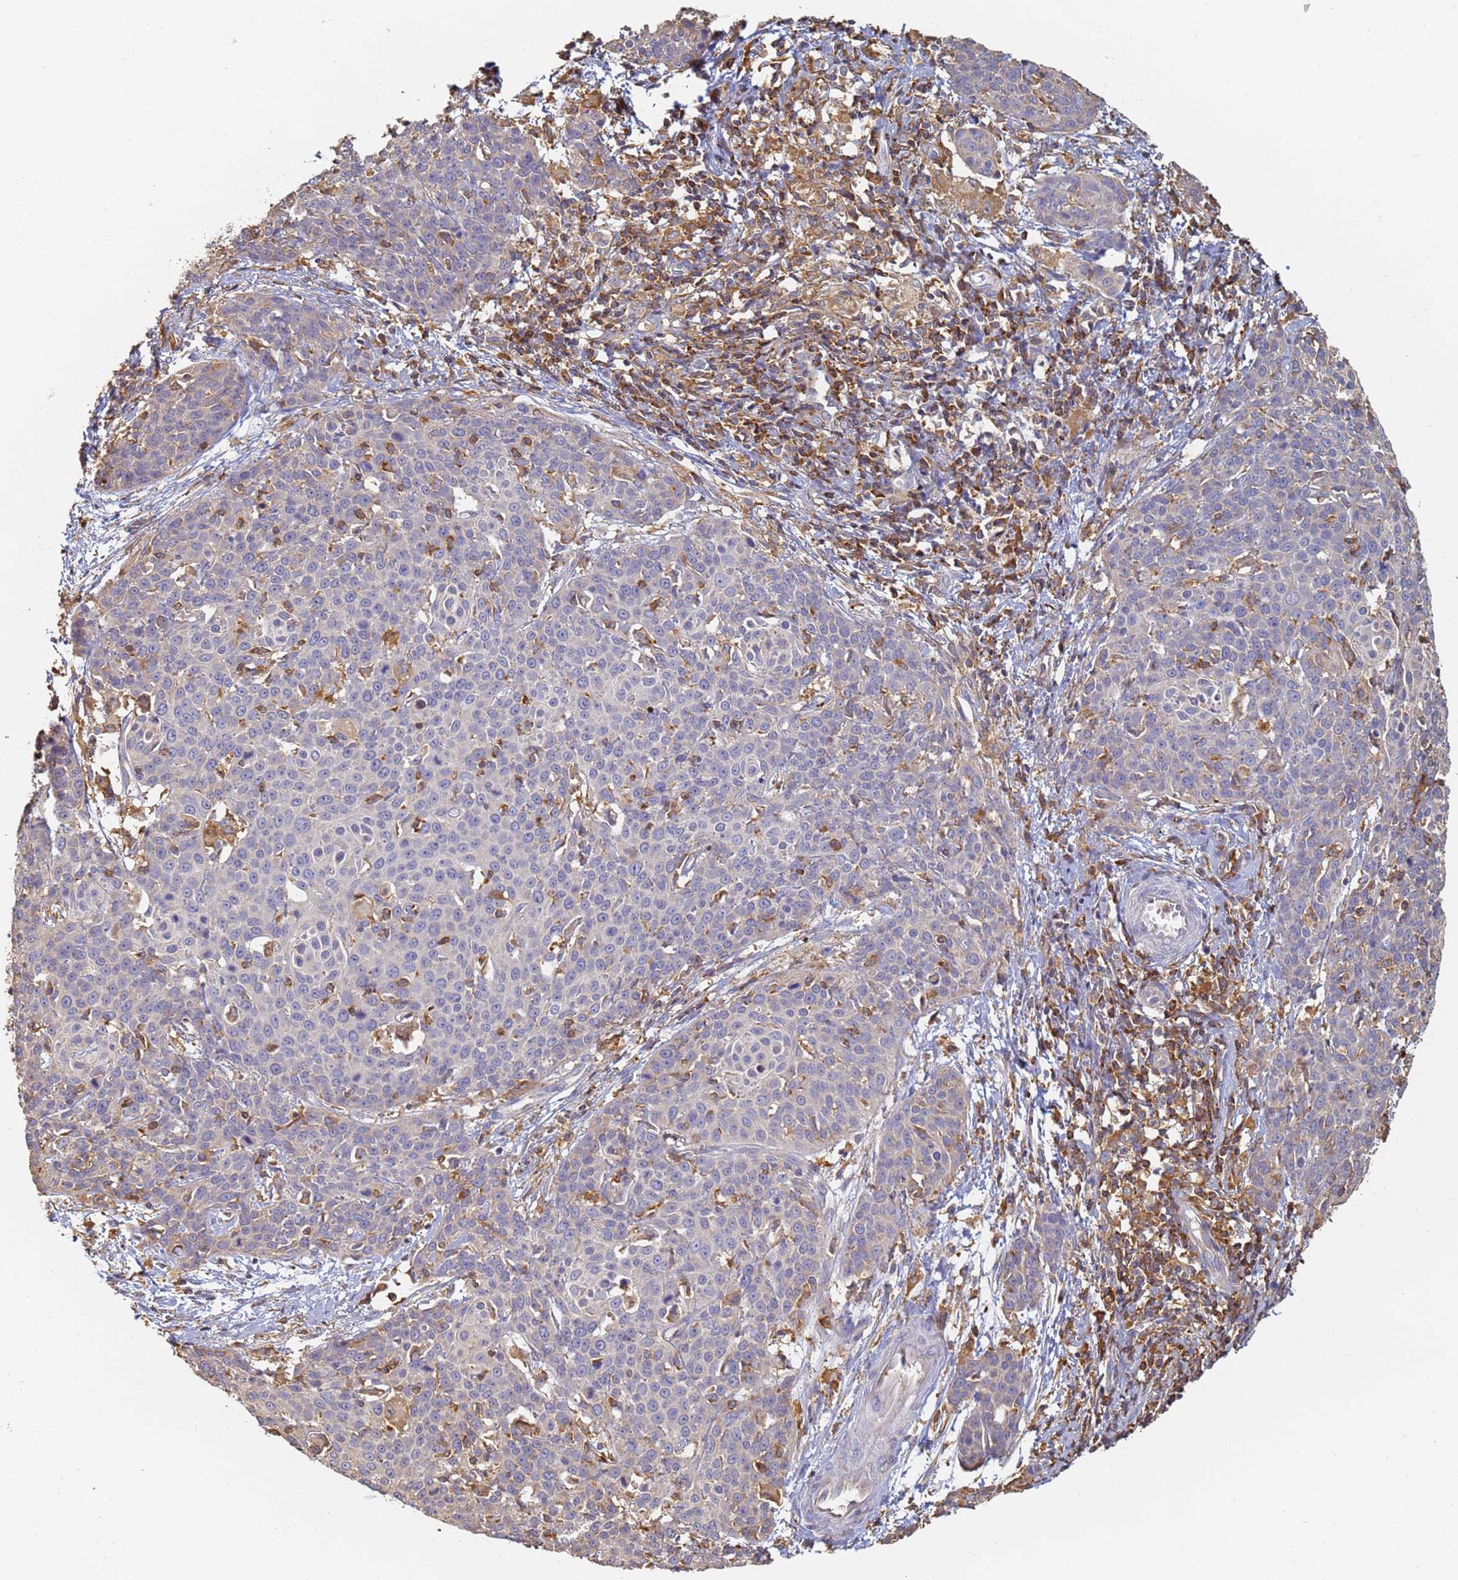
{"staining": {"intensity": "negative", "quantity": "none", "location": "none"}, "tissue": "cervical cancer", "cell_type": "Tumor cells", "image_type": "cancer", "snomed": [{"axis": "morphology", "description": "Squamous cell carcinoma, NOS"}, {"axis": "topography", "description": "Cervix"}], "caption": "The immunohistochemistry (IHC) photomicrograph has no significant positivity in tumor cells of cervical cancer tissue. The staining is performed using DAB (3,3'-diaminobenzidine) brown chromogen with nuclei counter-stained in using hematoxylin.", "gene": "BIN2", "patient": {"sex": "female", "age": 38}}